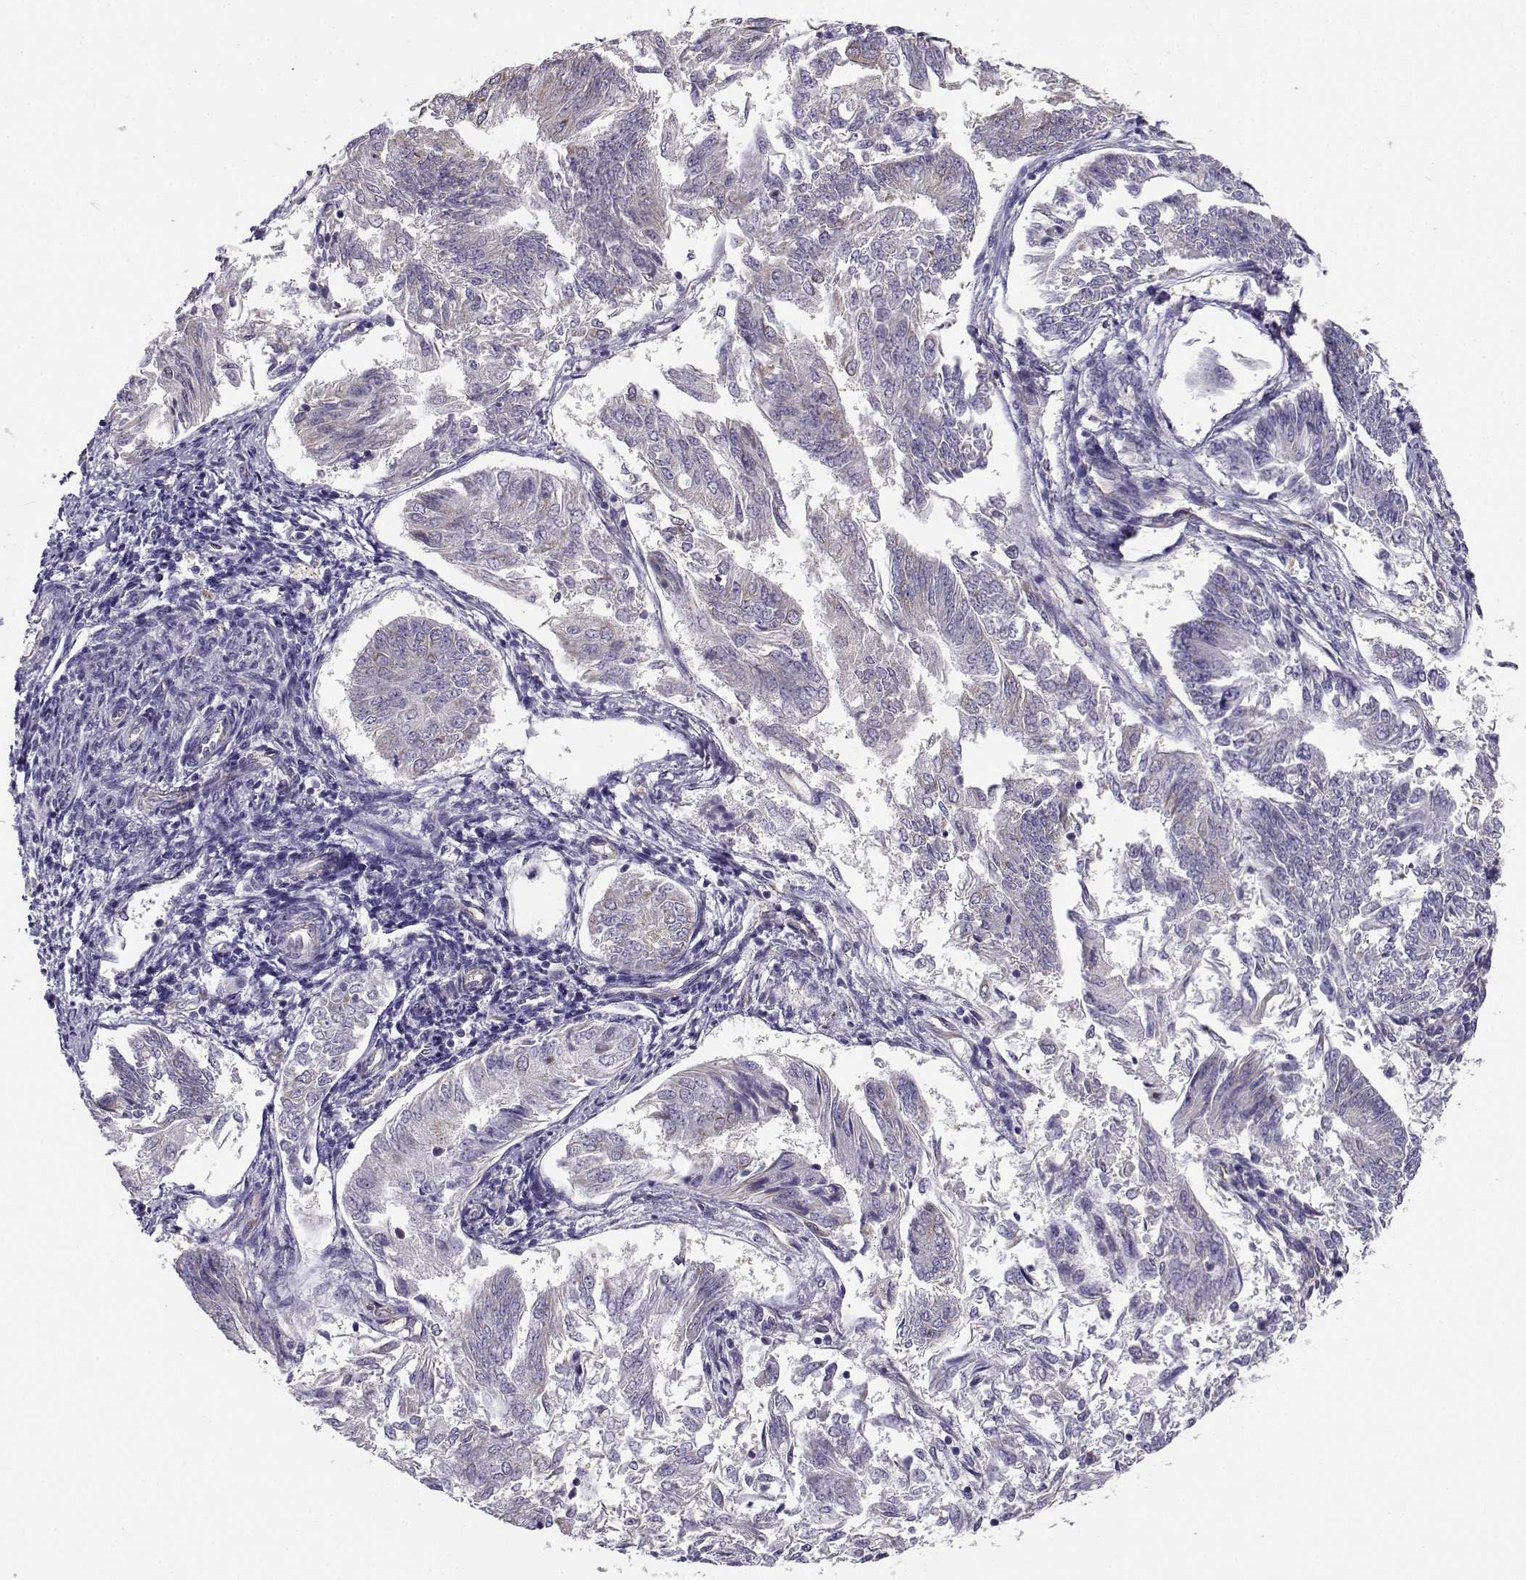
{"staining": {"intensity": "negative", "quantity": "none", "location": "none"}, "tissue": "endometrial cancer", "cell_type": "Tumor cells", "image_type": "cancer", "snomed": [{"axis": "morphology", "description": "Adenocarcinoma, NOS"}, {"axis": "topography", "description": "Endometrium"}], "caption": "Adenocarcinoma (endometrial) stained for a protein using IHC shows no expression tumor cells.", "gene": "BEND6", "patient": {"sex": "female", "age": 58}}